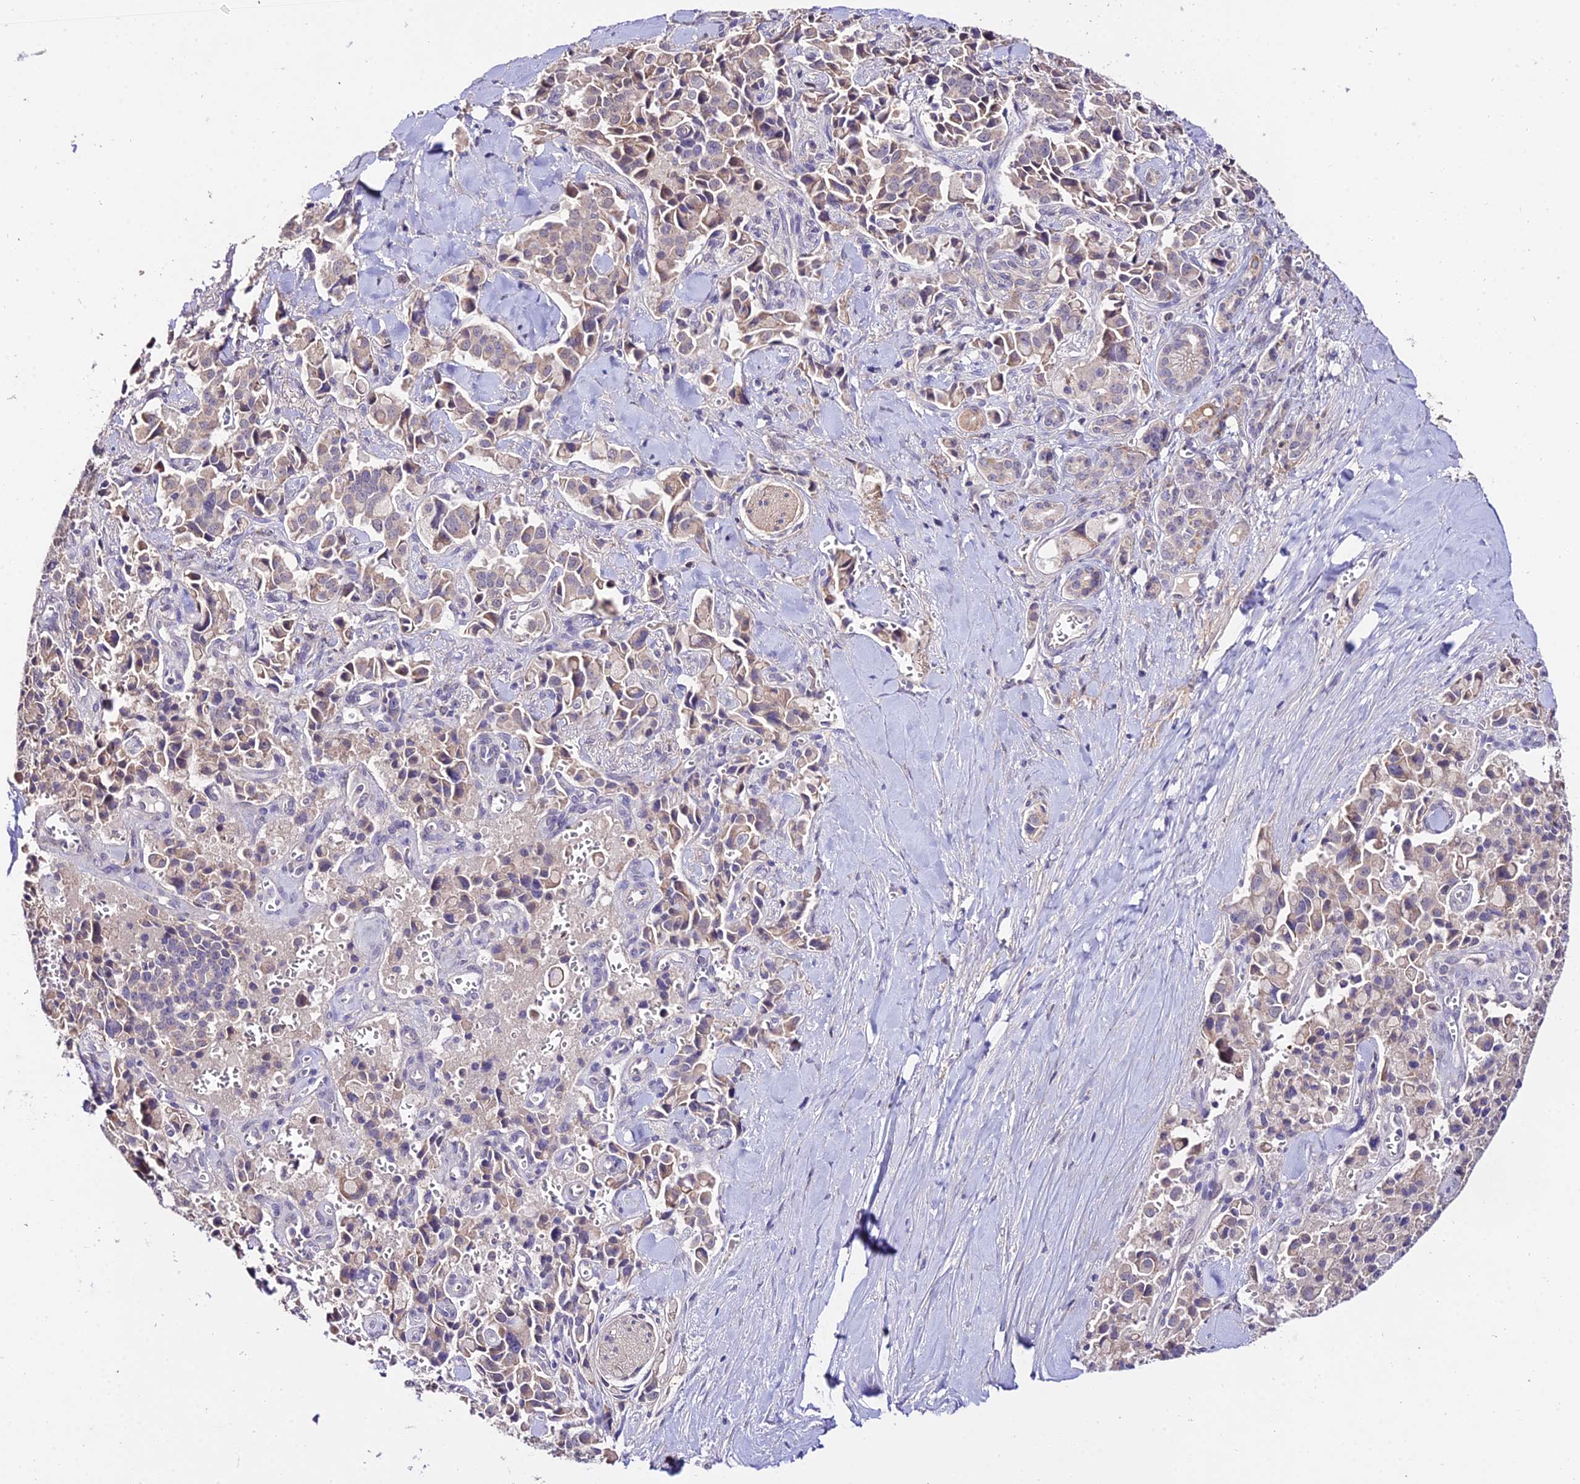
{"staining": {"intensity": "weak", "quantity": "<25%", "location": "cytoplasmic/membranous"}, "tissue": "pancreatic cancer", "cell_type": "Tumor cells", "image_type": "cancer", "snomed": [{"axis": "morphology", "description": "Adenocarcinoma, NOS"}, {"axis": "topography", "description": "Pancreas"}], "caption": "High magnification brightfield microscopy of pancreatic cancer (adenocarcinoma) stained with DAB (brown) and counterstained with hematoxylin (blue): tumor cells show no significant expression.", "gene": "WDR5B", "patient": {"sex": "male", "age": 65}}